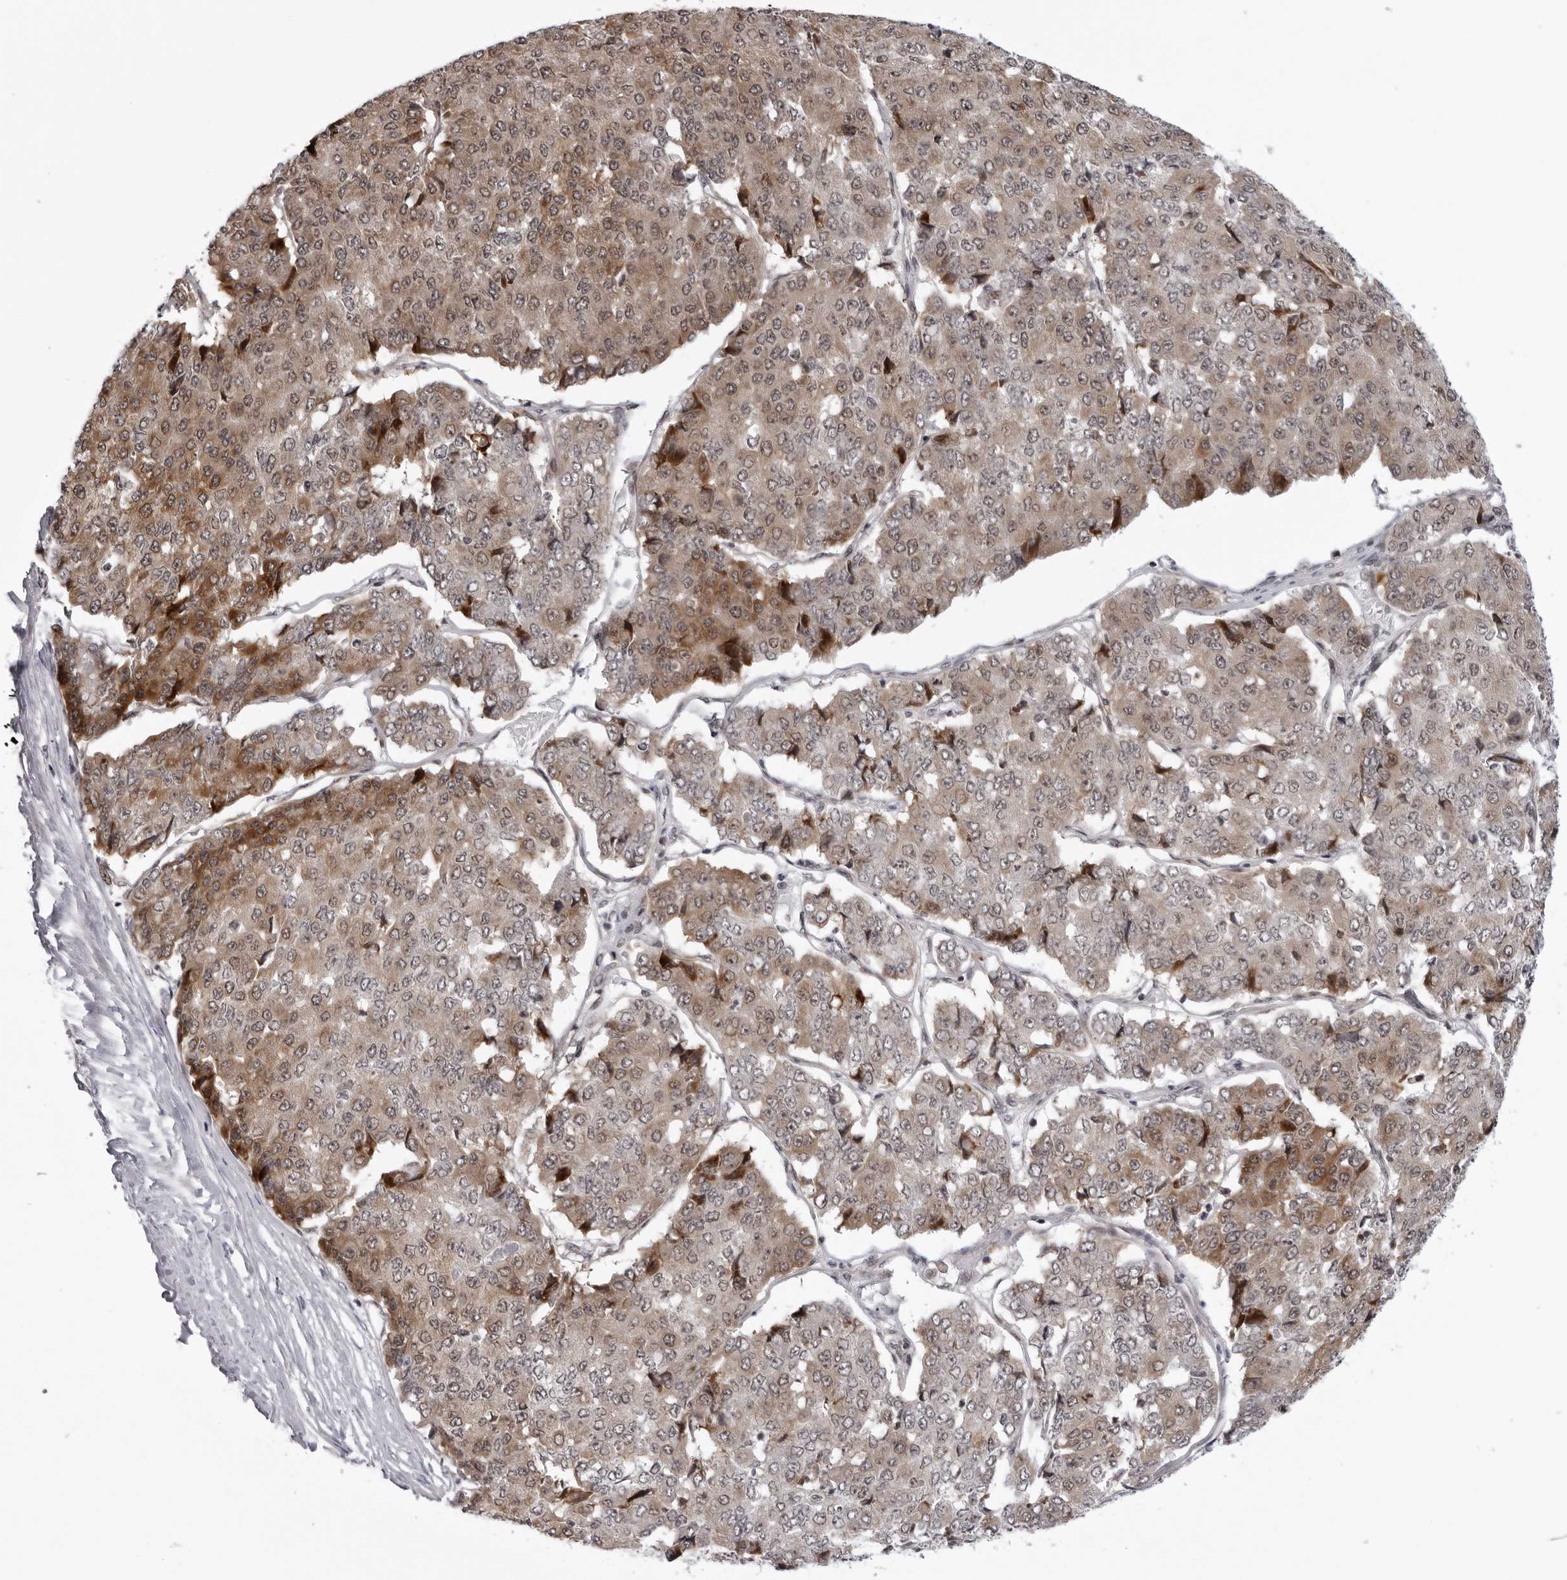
{"staining": {"intensity": "moderate", "quantity": "25%-75%", "location": "cytoplasmic/membranous"}, "tissue": "pancreatic cancer", "cell_type": "Tumor cells", "image_type": "cancer", "snomed": [{"axis": "morphology", "description": "Adenocarcinoma, NOS"}, {"axis": "topography", "description": "Pancreas"}], "caption": "Immunohistochemical staining of pancreatic adenocarcinoma exhibits medium levels of moderate cytoplasmic/membranous protein positivity in about 25%-75% of tumor cells.", "gene": "GCSAML", "patient": {"sex": "male", "age": 50}}